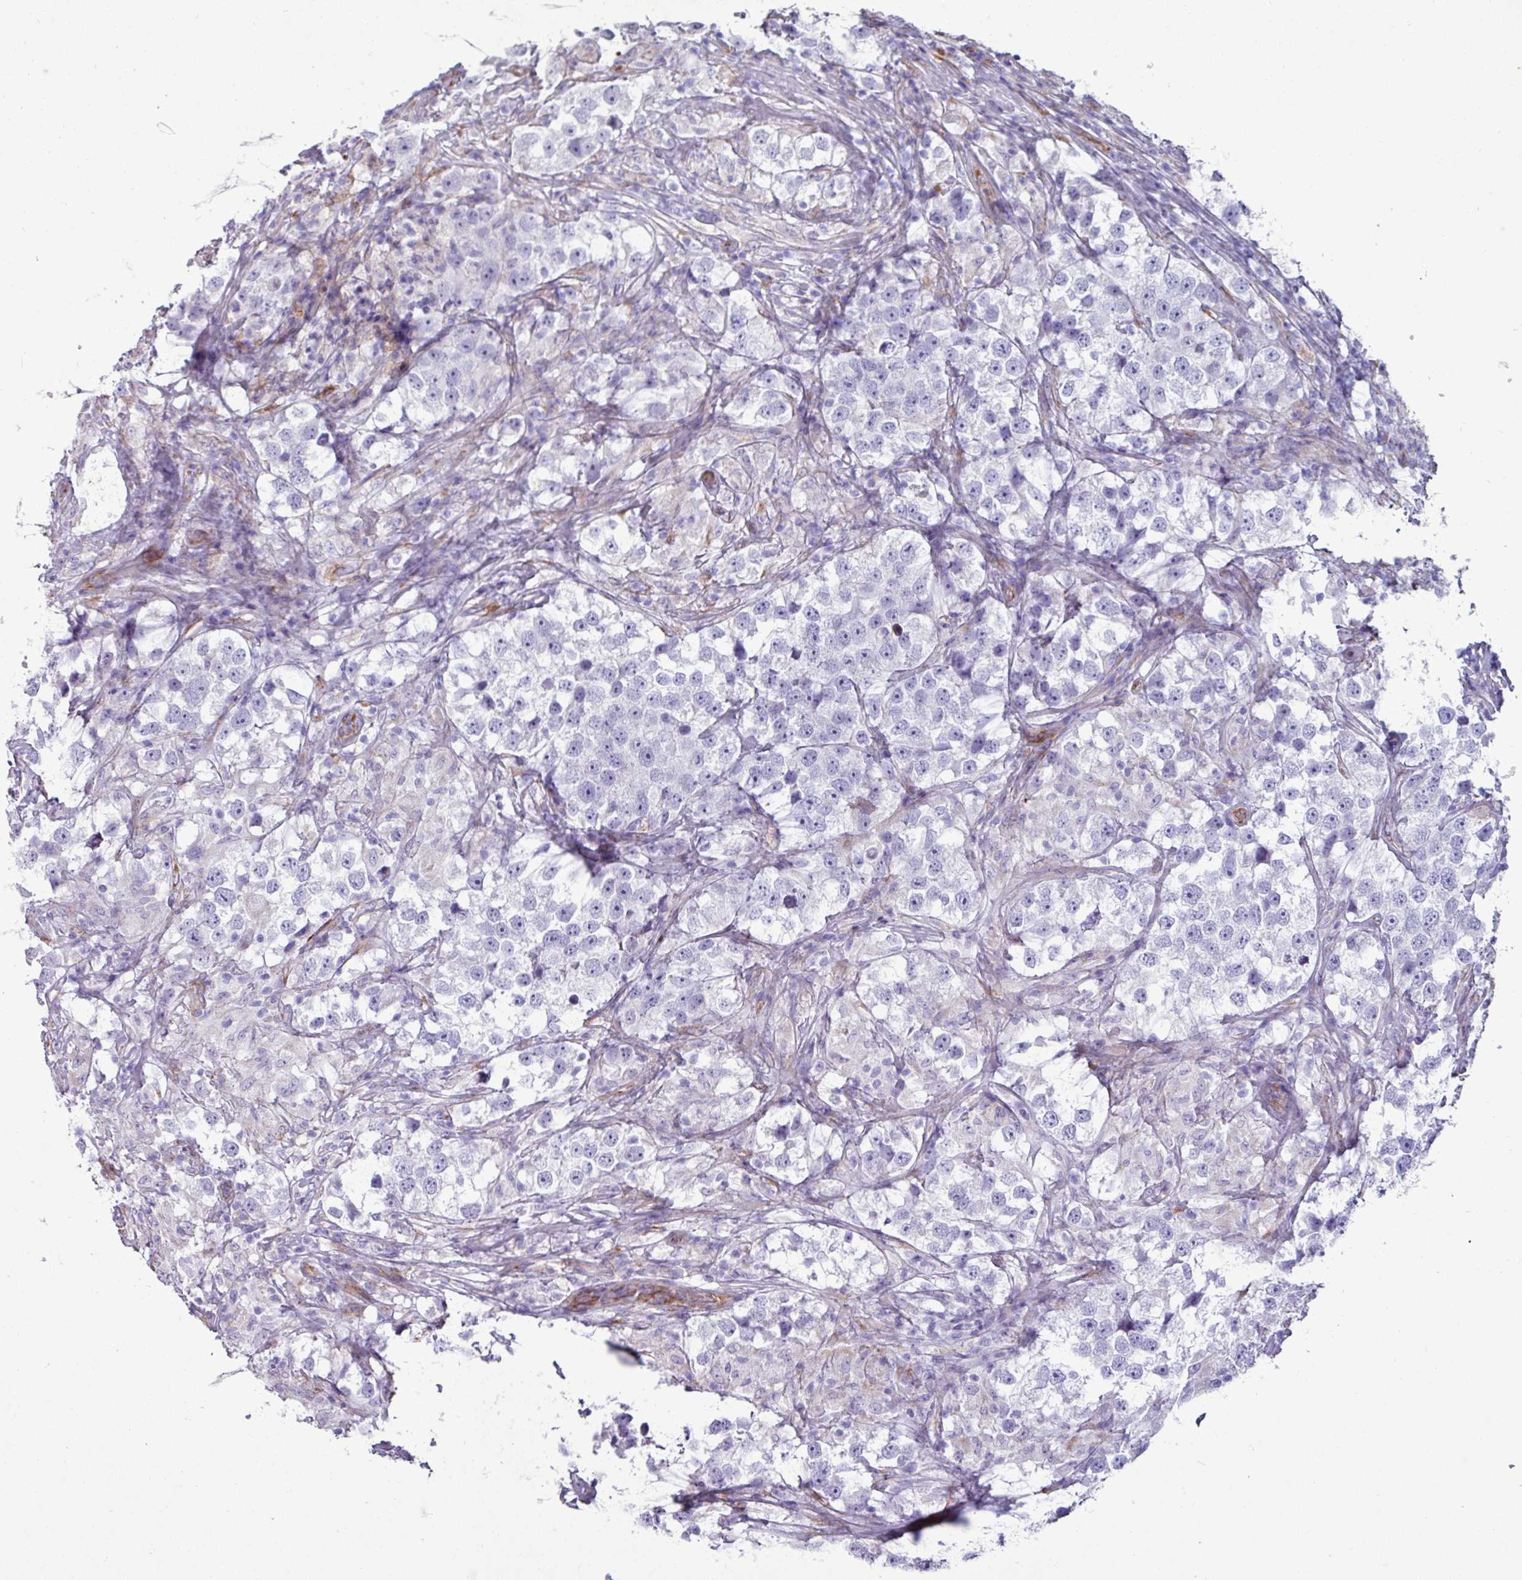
{"staining": {"intensity": "negative", "quantity": "none", "location": "none"}, "tissue": "testis cancer", "cell_type": "Tumor cells", "image_type": "cancer", "snomed": [{"axis": "morphology", "description": "Seminoma, NOS"}, {"axis": "topography", "description": "Testis"}], "caption": "The immunohistochemistry (IHC) micrograph has no significant staining in tumor cells of testis cancer tissue.", "gene": "PPP1R35", "patient": {"sex": "male", "age": 46}}